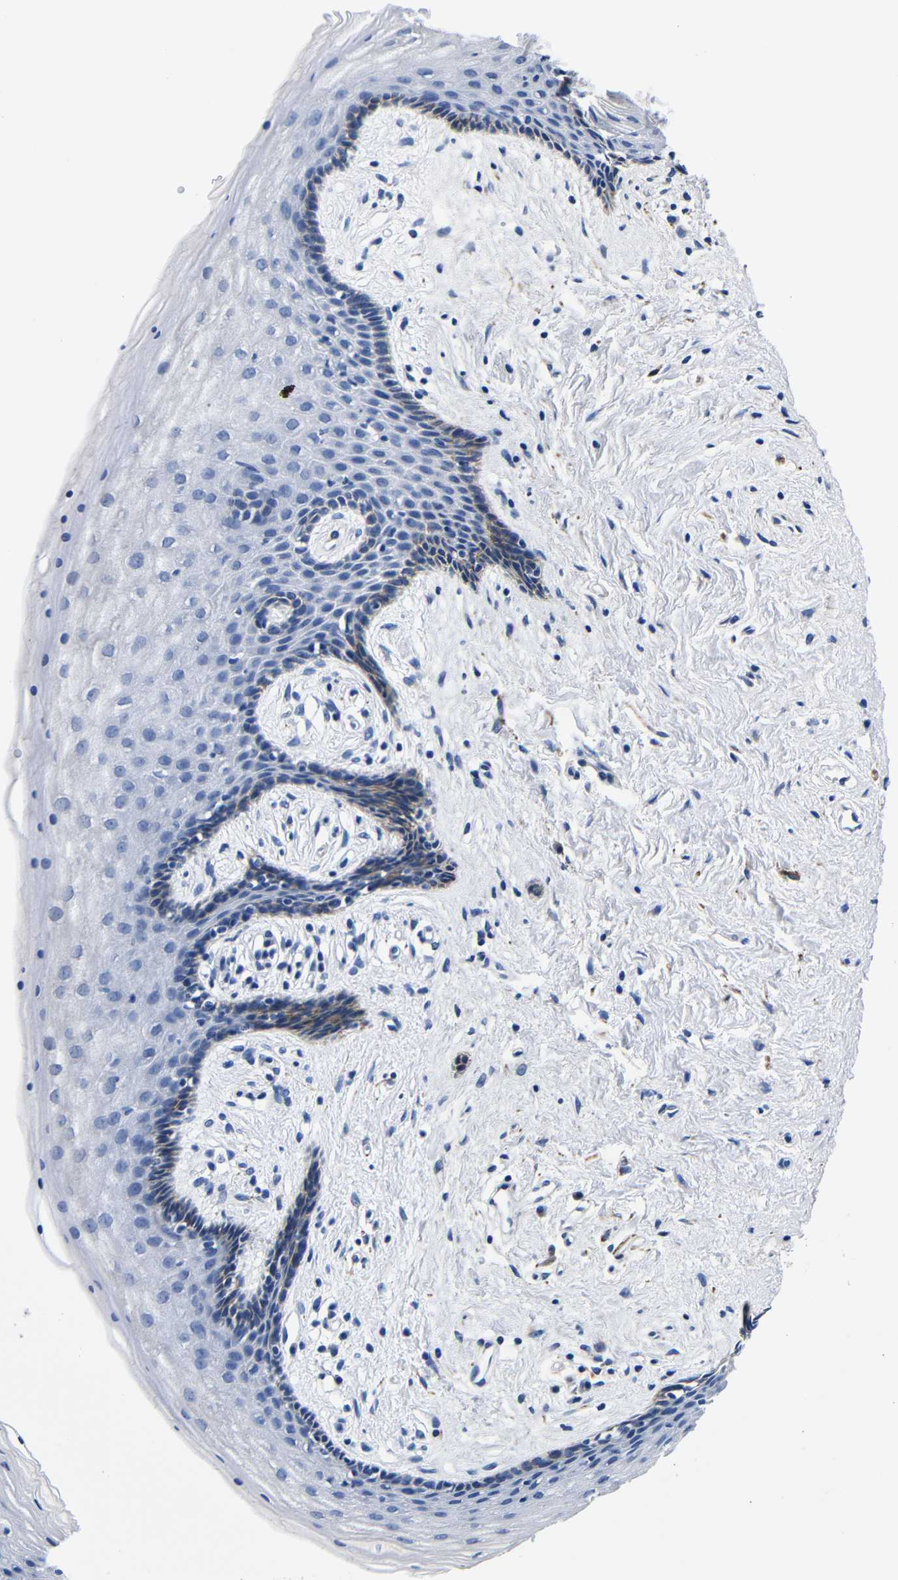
{"staining": {"intensity": "moderate", "quantity": "<25%", "location": "cytoplasmic/membranous"}, "tissue": "vagina", "cell_type": "Squamous epithelial cells", "image_type": "normal", "snomed": [{"axis": "morphology", "description": "Normal tissue, NOS"}, {"axis": "topography", "description": "Vagina"}], "caption": "Vagina stained with immunohistochemistry reveals moderate cytoplasmic/membranous staining in approximately <25% of squamous epithelial cells.", "gene": "LRIG1", "patient": {"sex": "female", "age": 44}}